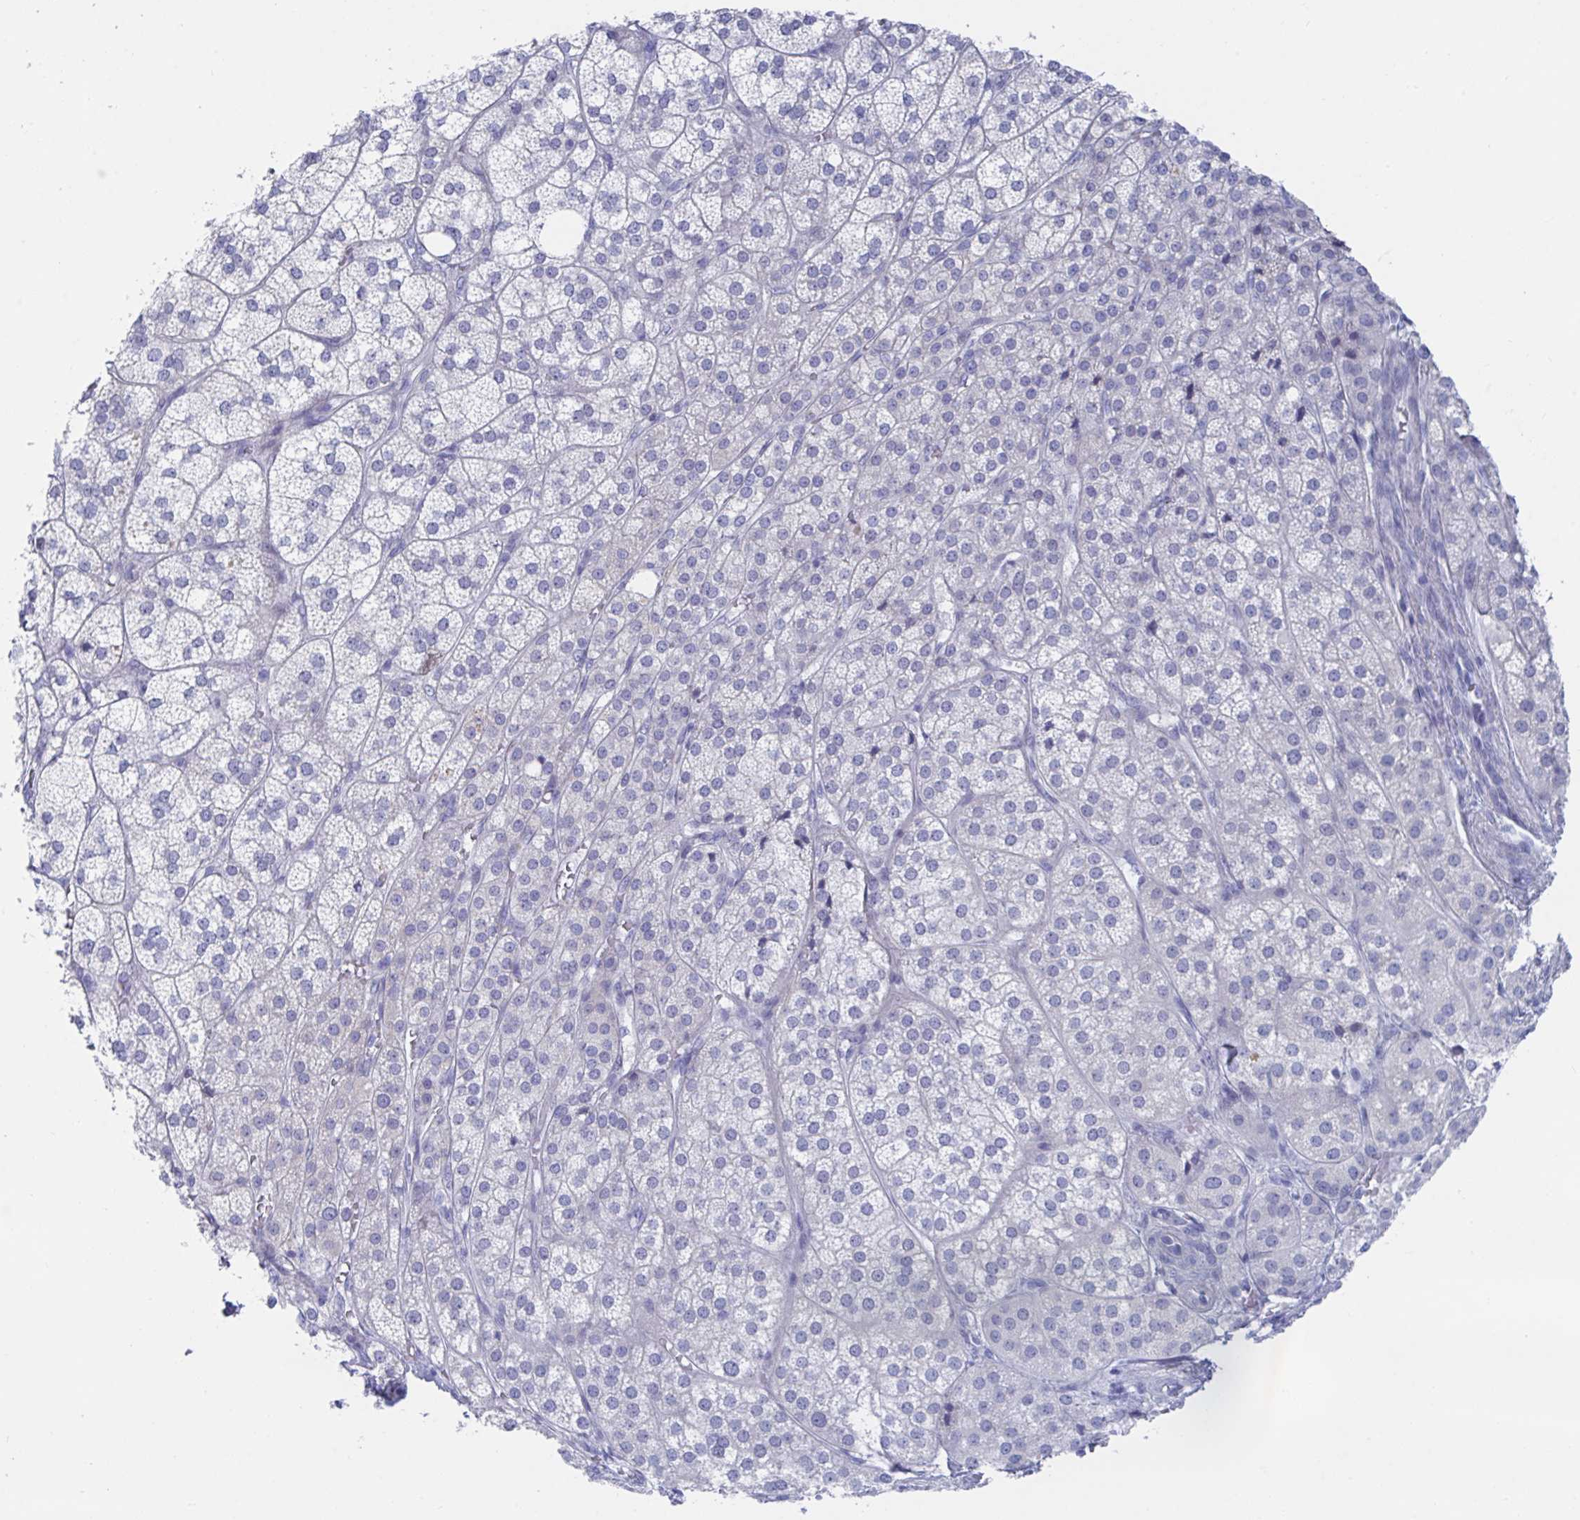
{"staining": {"intensity": "negative", "quantity": "none", "location": "none"}, "tissue": "adrenal gland", "cell_type": "Glandular cells", "image_type": "normal", "snomed": [{"axis": "morphology", "description": "Normal tissue, NOS"}, {"axis": "topography", "description": "Adrenal gland"}], "caption": "IHC micrograph of normal adrenal gland stained for a protein (brown), which reveals no expression in glandular cells. (DAB immunohistochemistry (IHC), high magnification).", "gene": "TNFAIP6", "patient": {"sex": "female", "age": 60}}